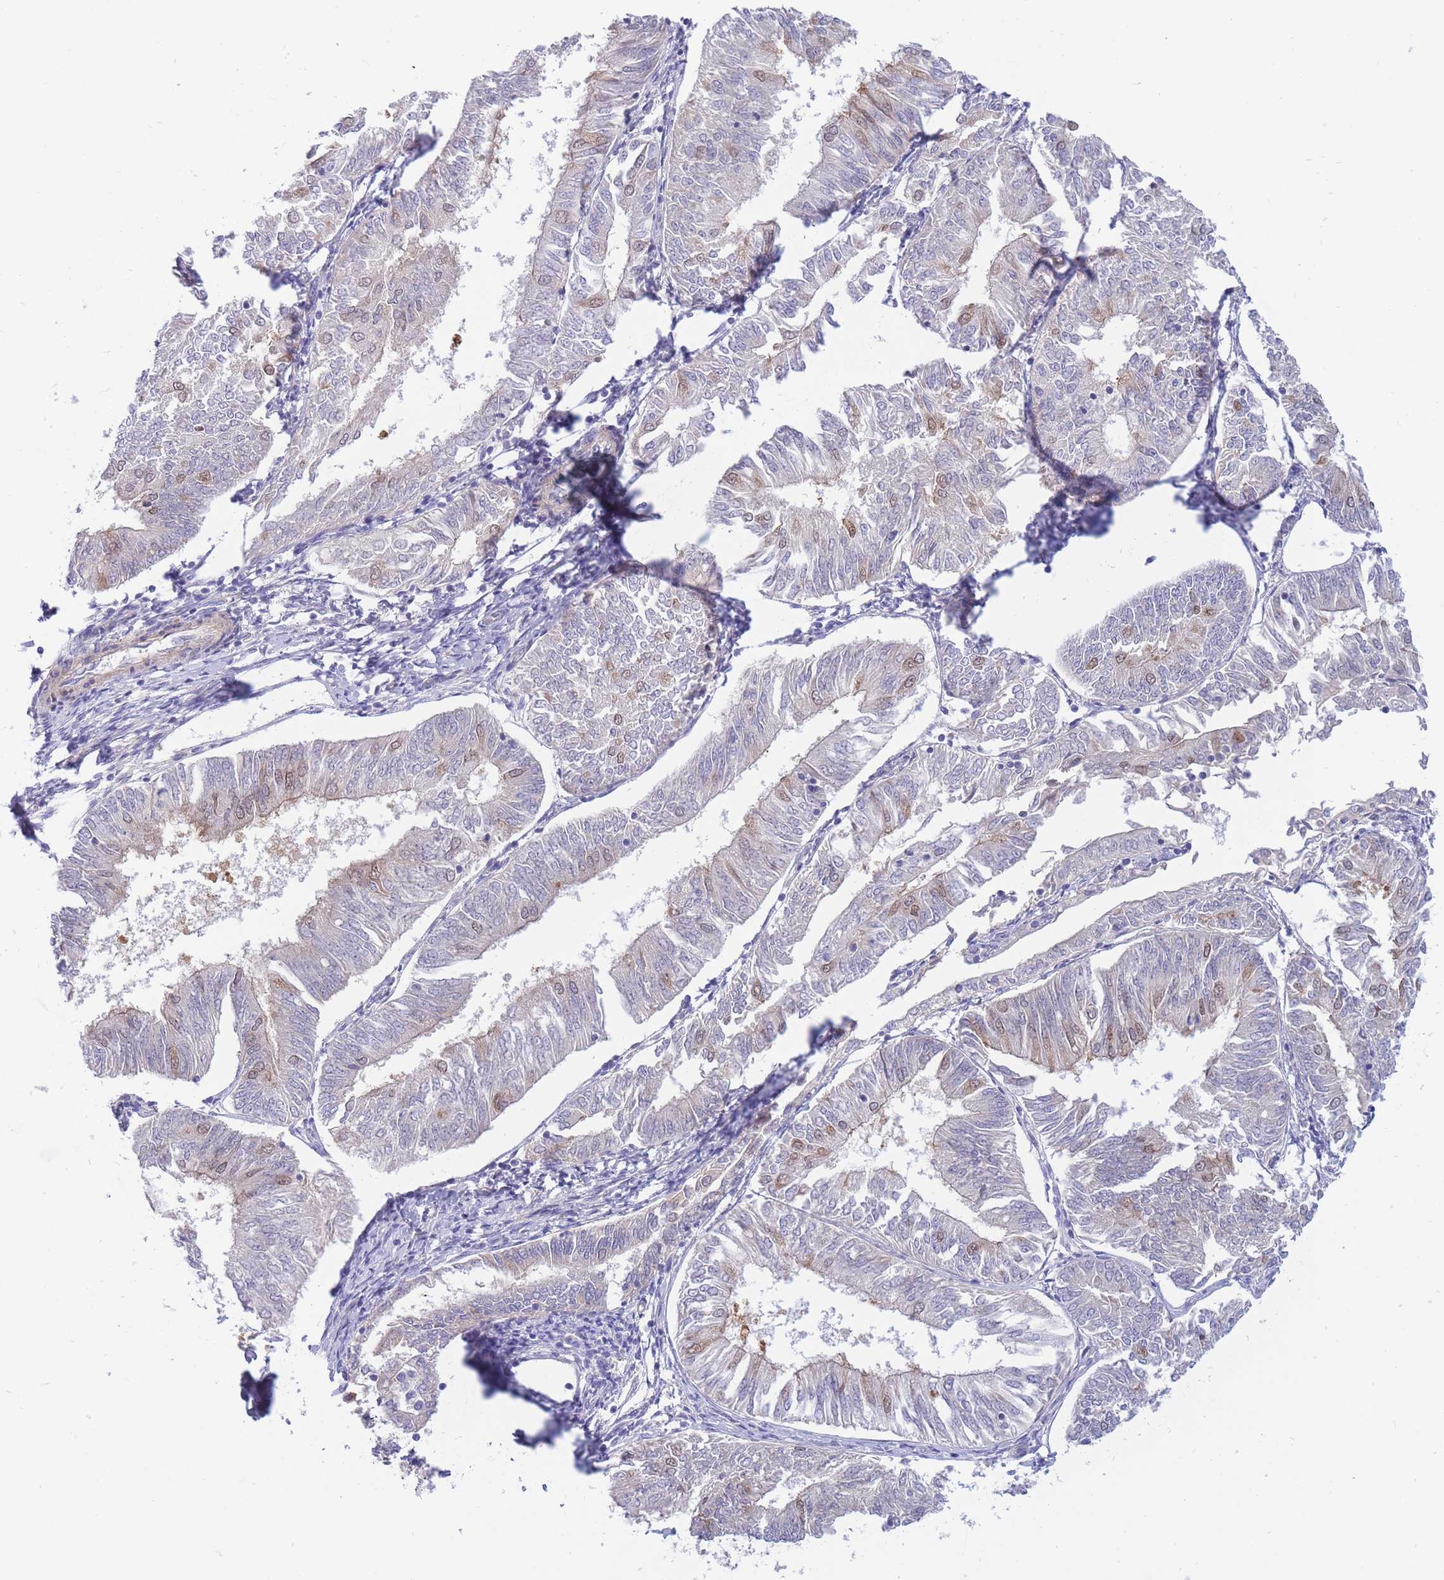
{"staining": {"intensity": "weak", "quantity": "<25%", "location": "nuclear"}, "tissue": "endometrial cancer", "cell_type": "Tumor cells", "image_type": "cancer", "snomed": [{"axis": "morphology", "description": "Adenocarcinoma, NOS"}, {"axis": "topography", "description": "Endometrium"}], "caption": "This is an immunohistochemistry (IHC) histopathology image of human endometrial cancer. There is no positivity in tumor cells.", "gene": "APOL4", "patient": {"sex": "female", "age": 58}}